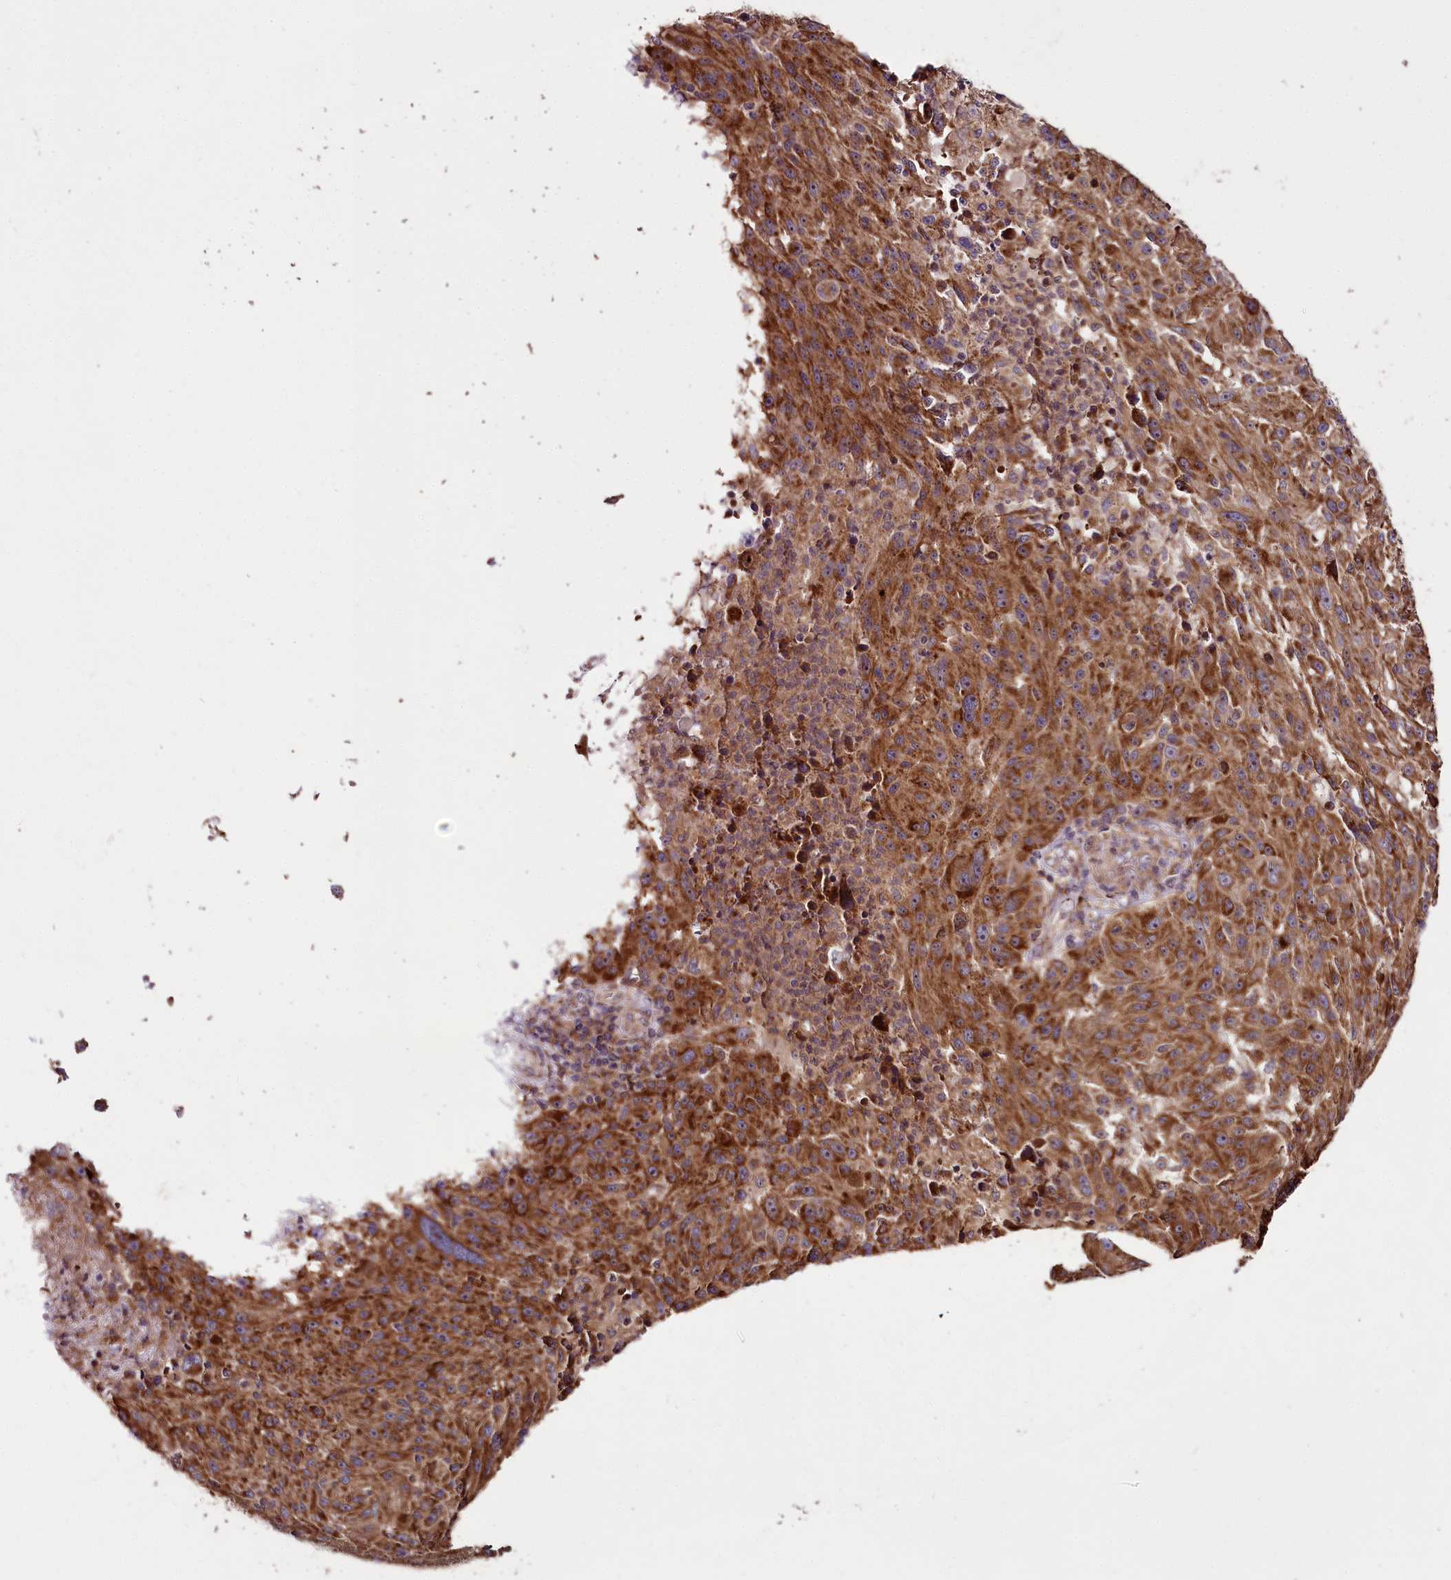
{"staining": {"intensity": "moderate", "quantity": ">75%", "location": "cytoplasmic/membranous,nuclear"}, "tissue": "melanoma", "cell_type": "Tumor cells", "image_type": "cancer", "snomed": [{"axis": "morphology", "description": "Malignant melanoma, NOS"}, {"axis": "topography", "description": "Skin"}], "caption": "Malignant melanoma stained with a protein marker shows moderate staining in tumor cells.", "gene": "RAB7A", "patient": {"sex": "male", "age": 53}}